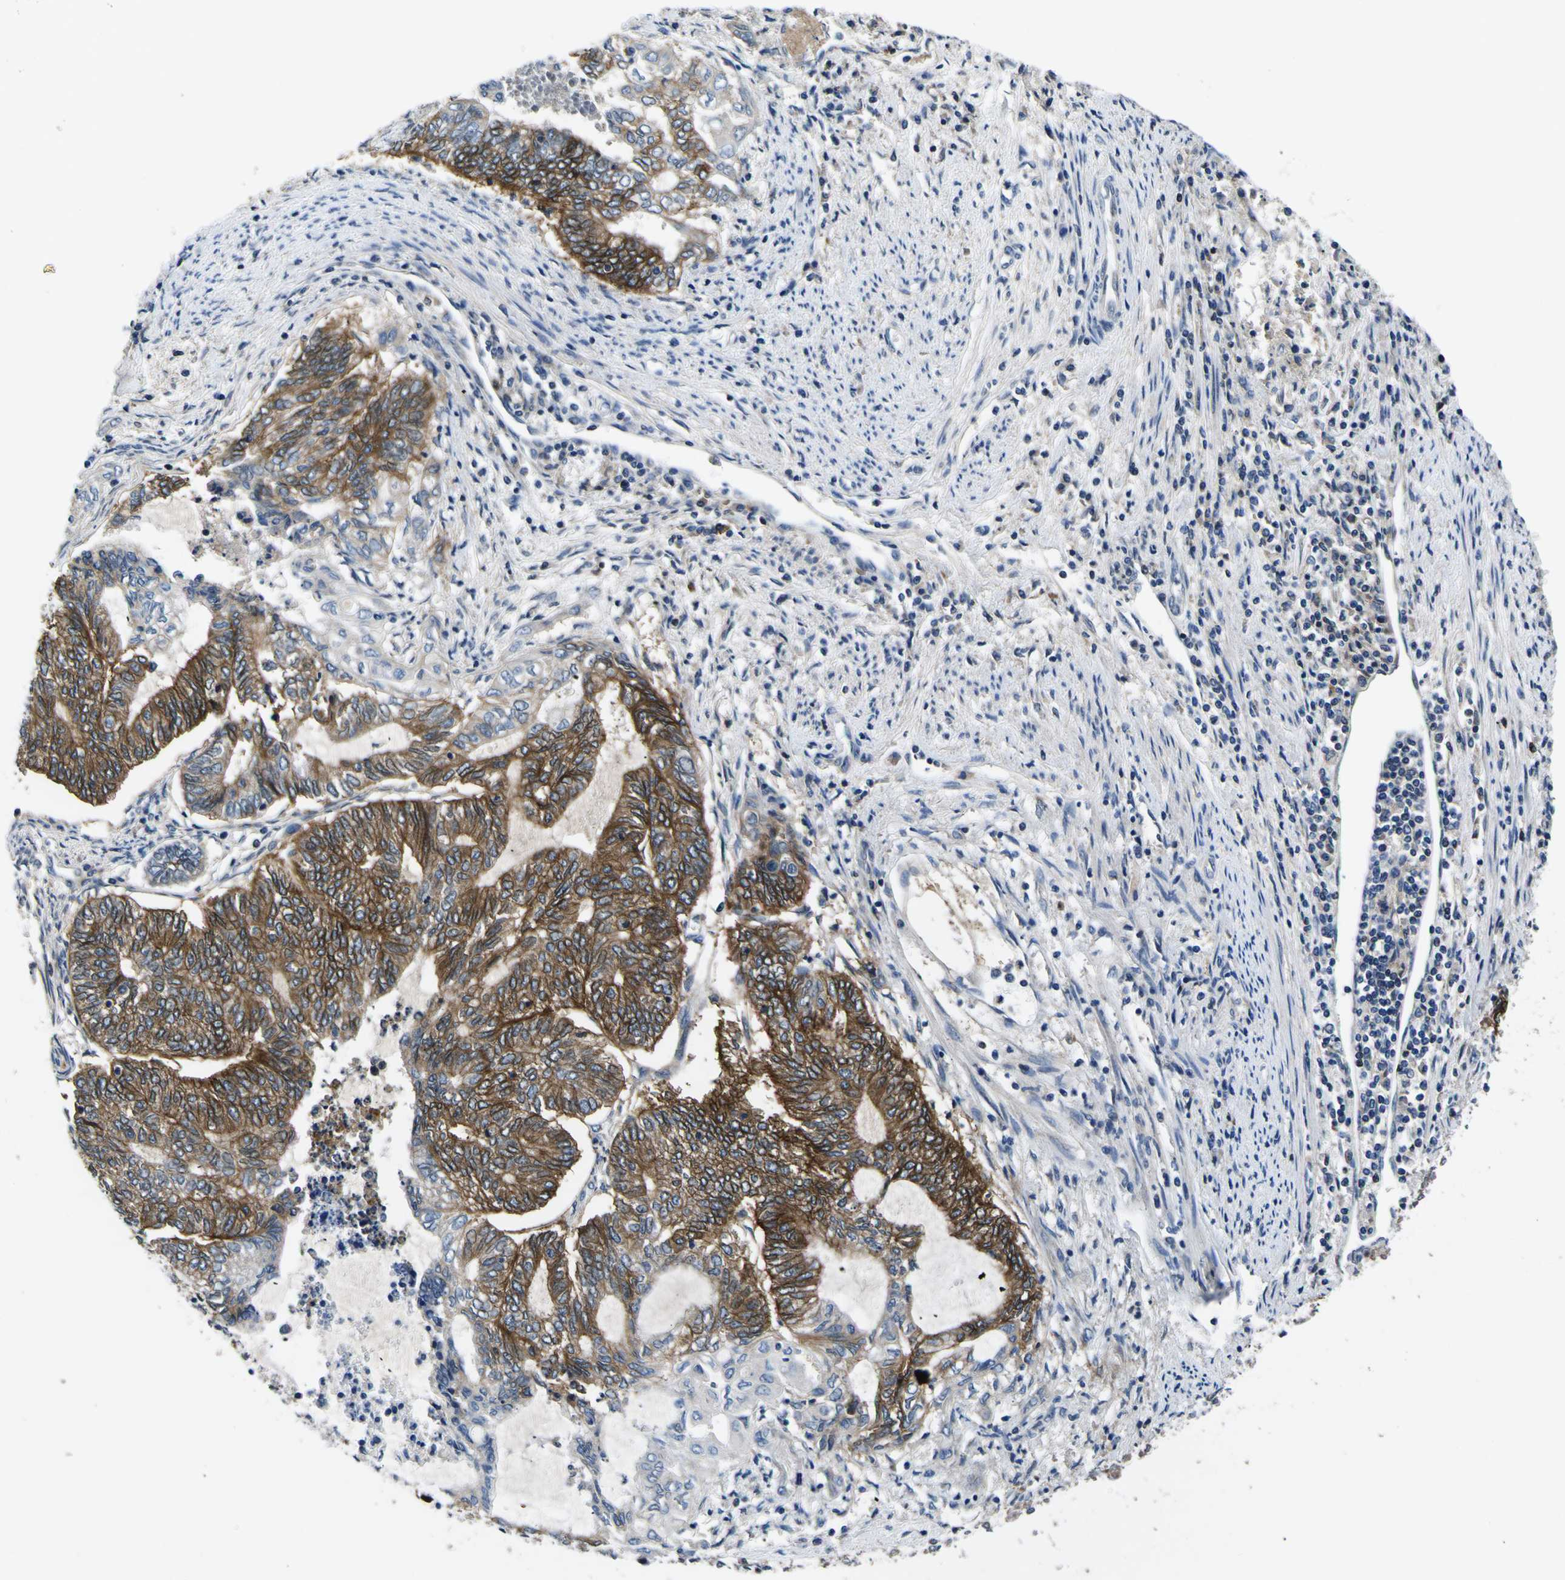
{"staining": {"intensity": "moderate", "quantity": ">75%", "location": "cytoplasmic/membranous"}, "tissue": "endometrial cancer", "cell_type": "Tumor cells", "image_type": "cancer", "snomed": [{"axis": "morphology", "description": "Adenocarcinoma, NOS"}, {"axis": "topography", "description": "Uterus"}, {"axis": "topography", "description": "Endometrium"}], "caption": "Immunohistochemistry (IHC) photomicrograph of neoplastic tissue: human adenocarcinoma (endometrial) stained using immunohistochemistry exhibits medium levels of moderate protein expression localized specifically in the cytoplasmic/membranous of tumor cells, appearing as a cytoplasmic/membranous brown color.", "gene": "EPHB4", "patient": {"sex": "female", "age": 70}}